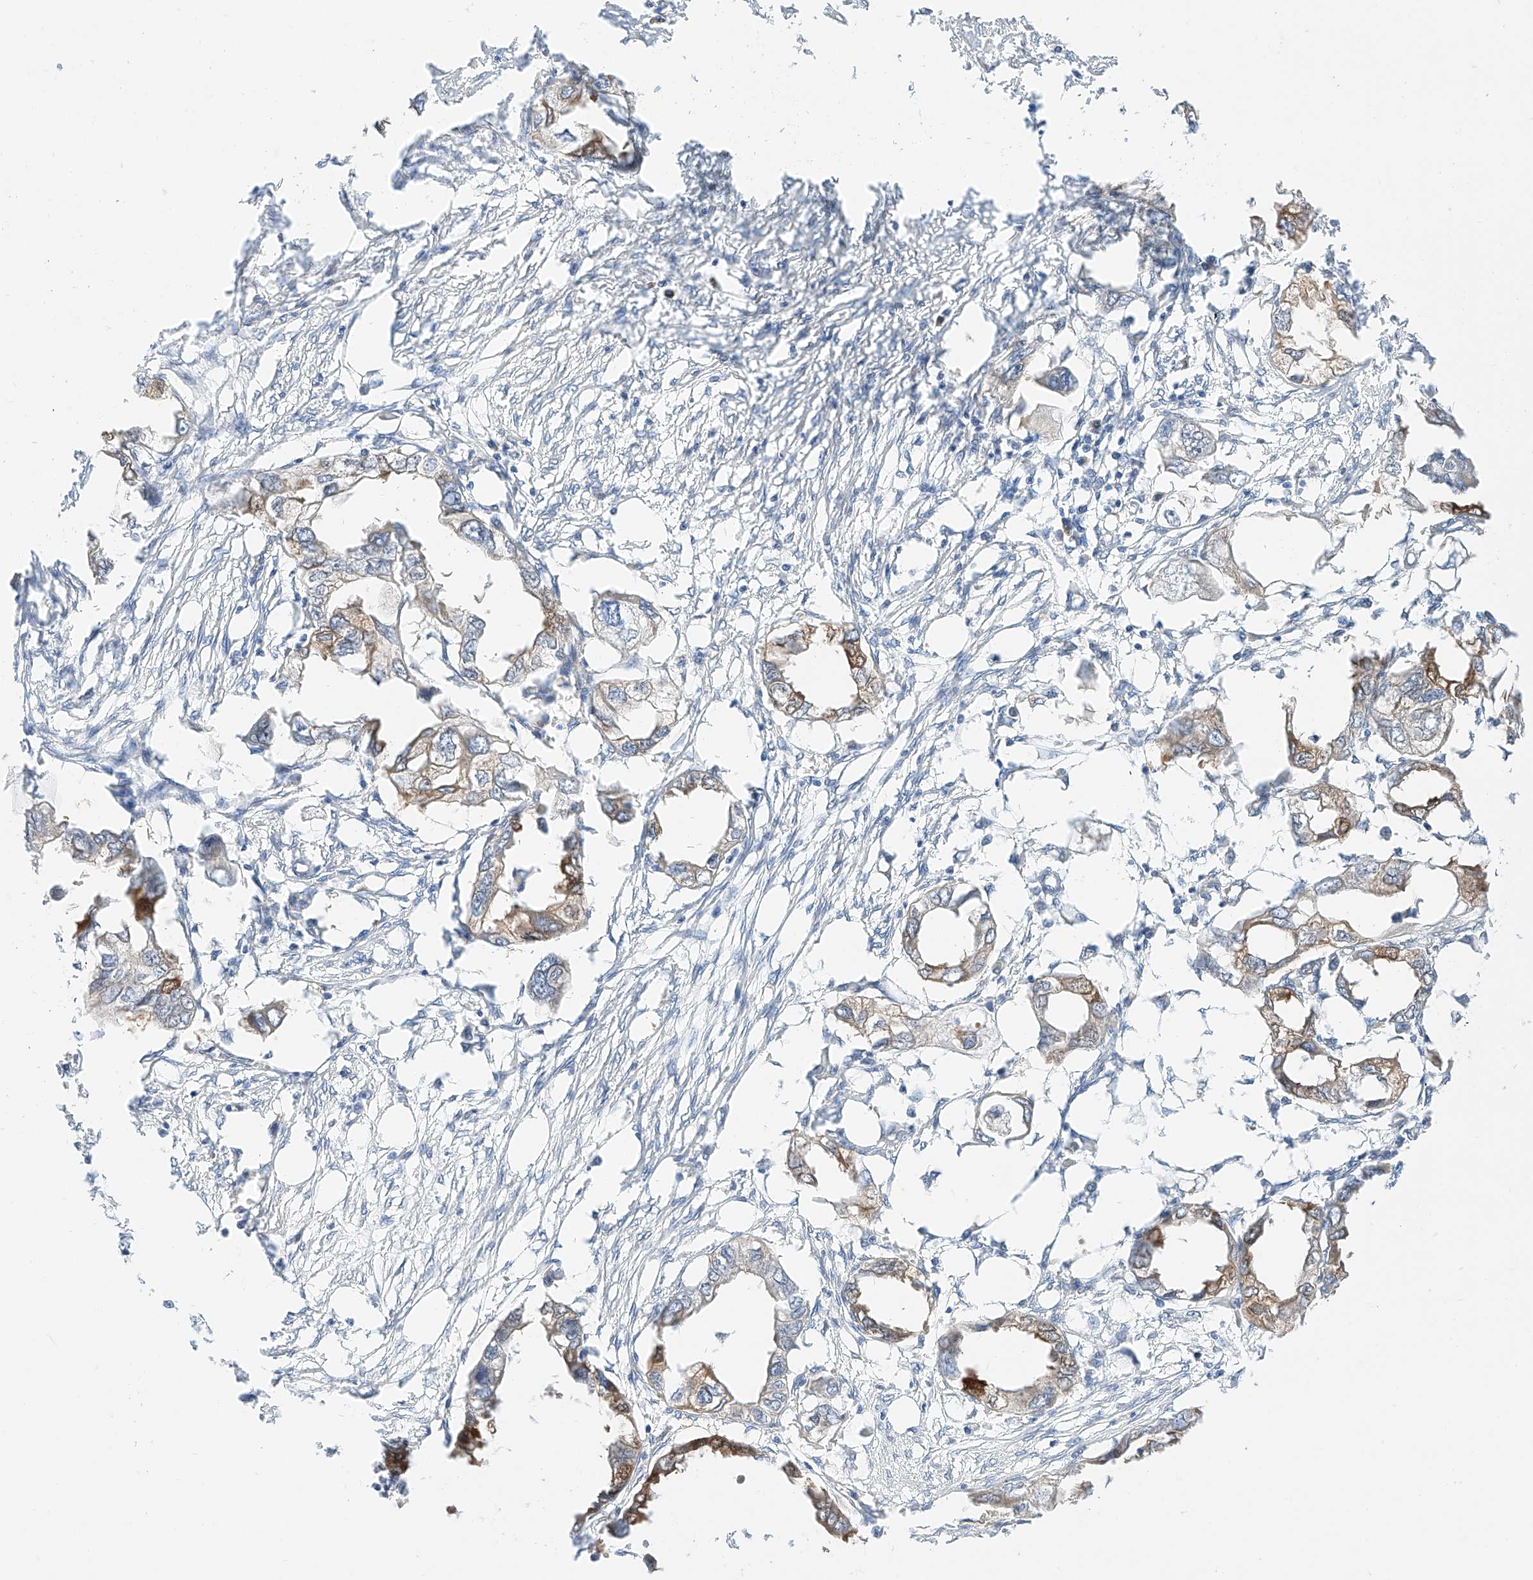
{"staining": {"intensity": "moderate", "quantity": "25%-75%", "location": "cytoplasmic/membranous"}, "tissue": "endometrial cancer", "cell_type": "Tumor cells", "image_type": "cancer", "snomed": [{"axis": "morphology", "description": "Adenocarcinoma, NOS"}, {"axis": "morphology", "description": "Adenocarcinoma, metastatic, NOS"}, {"axis": "topography", "description": "Adipose tissue"}, {"axis": "topography", "description": "Endometrium"}], "caption": "Endometrial cancer stained with immunohistochemistry demonstrates moderate cytoplasmic/membranous expression in about 25%-75% of tumor cells. The staining was performed using DAB (3,3'-diaminobenzidine), with brown indicating positive protein expression. Nuclei are stained blue with hematoxylin.", "gene": "CARMIL1", "patient": {"sex": "female", "age": 67}}